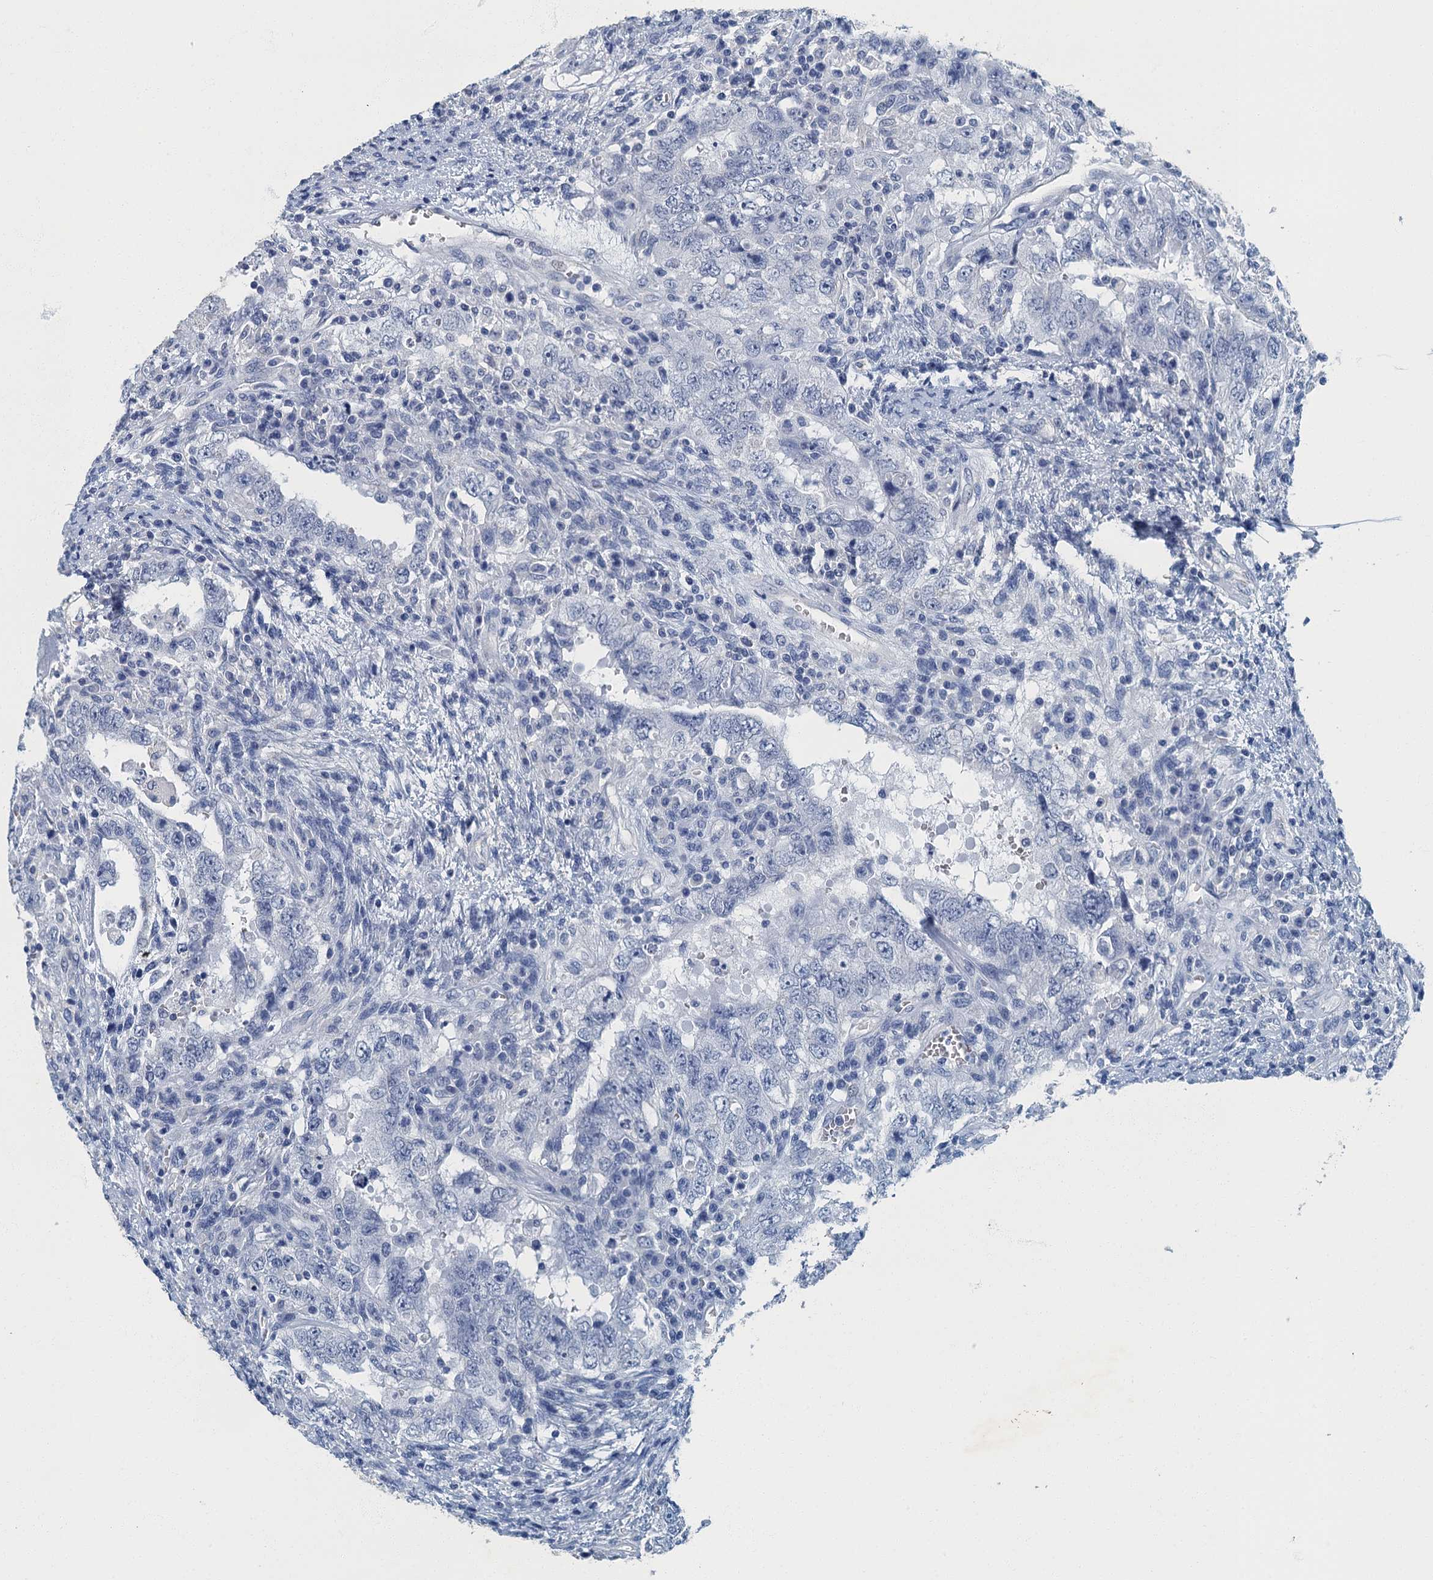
{"staining": {"intensity": "negative", "quantity": "none", "location": "none"}, "tissue": "testis cancer", "cell_type": "Tumor cells", "image_type": "cancer", "snomed": [{"axis": "morphology", "description": "Carcinoma, Embryonal, NOS"}, {"axis": "topography", "description": "Testis"}], "caption": "Testis cancer was stained to show a protein in brown. There is no significant positivity in tumor cells. The staining is performed using DAB (3,3'-diaminobenzidine) brown chromogen with nuclei counter-stained in using hematoxylin.", "gene": "GADL1", "patient": {"sex": "male", "age": 26}}